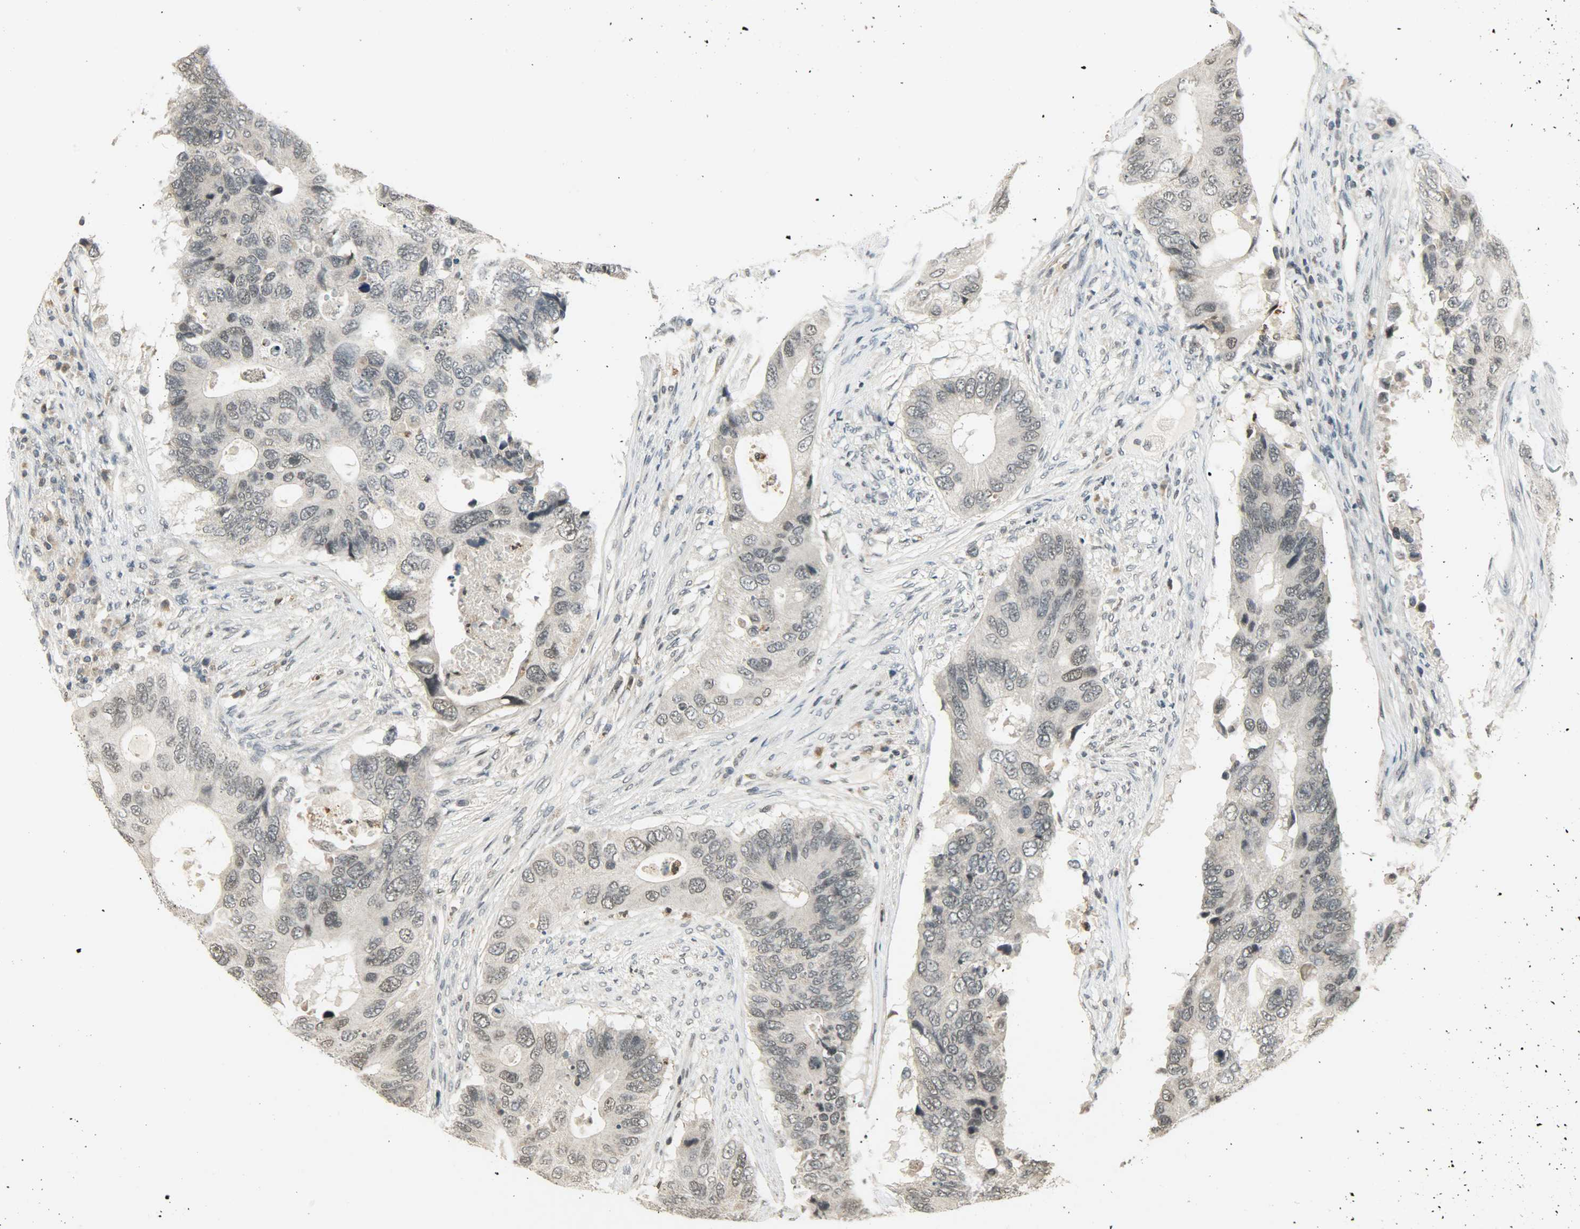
{"staining": {"intensity": "weak", "quantity": "<25%", "location": "nuclear"}, "tissue": "colorectal cancer", "cell_type": "Tumor cells", "image_type": "cancer", "snomed": [{"axis": "morphology", "description": "Adenocarcinoma, NOS"}, {"axis": "topography", "description": "Colon"}], "caption": "DAB immunohistochemical staining of human colorectal adenocarcinoma demonstrates no significant staining in tumor cells.", "gene": "SMARCA5", "patient": {"sex": "male", "age": 71}}